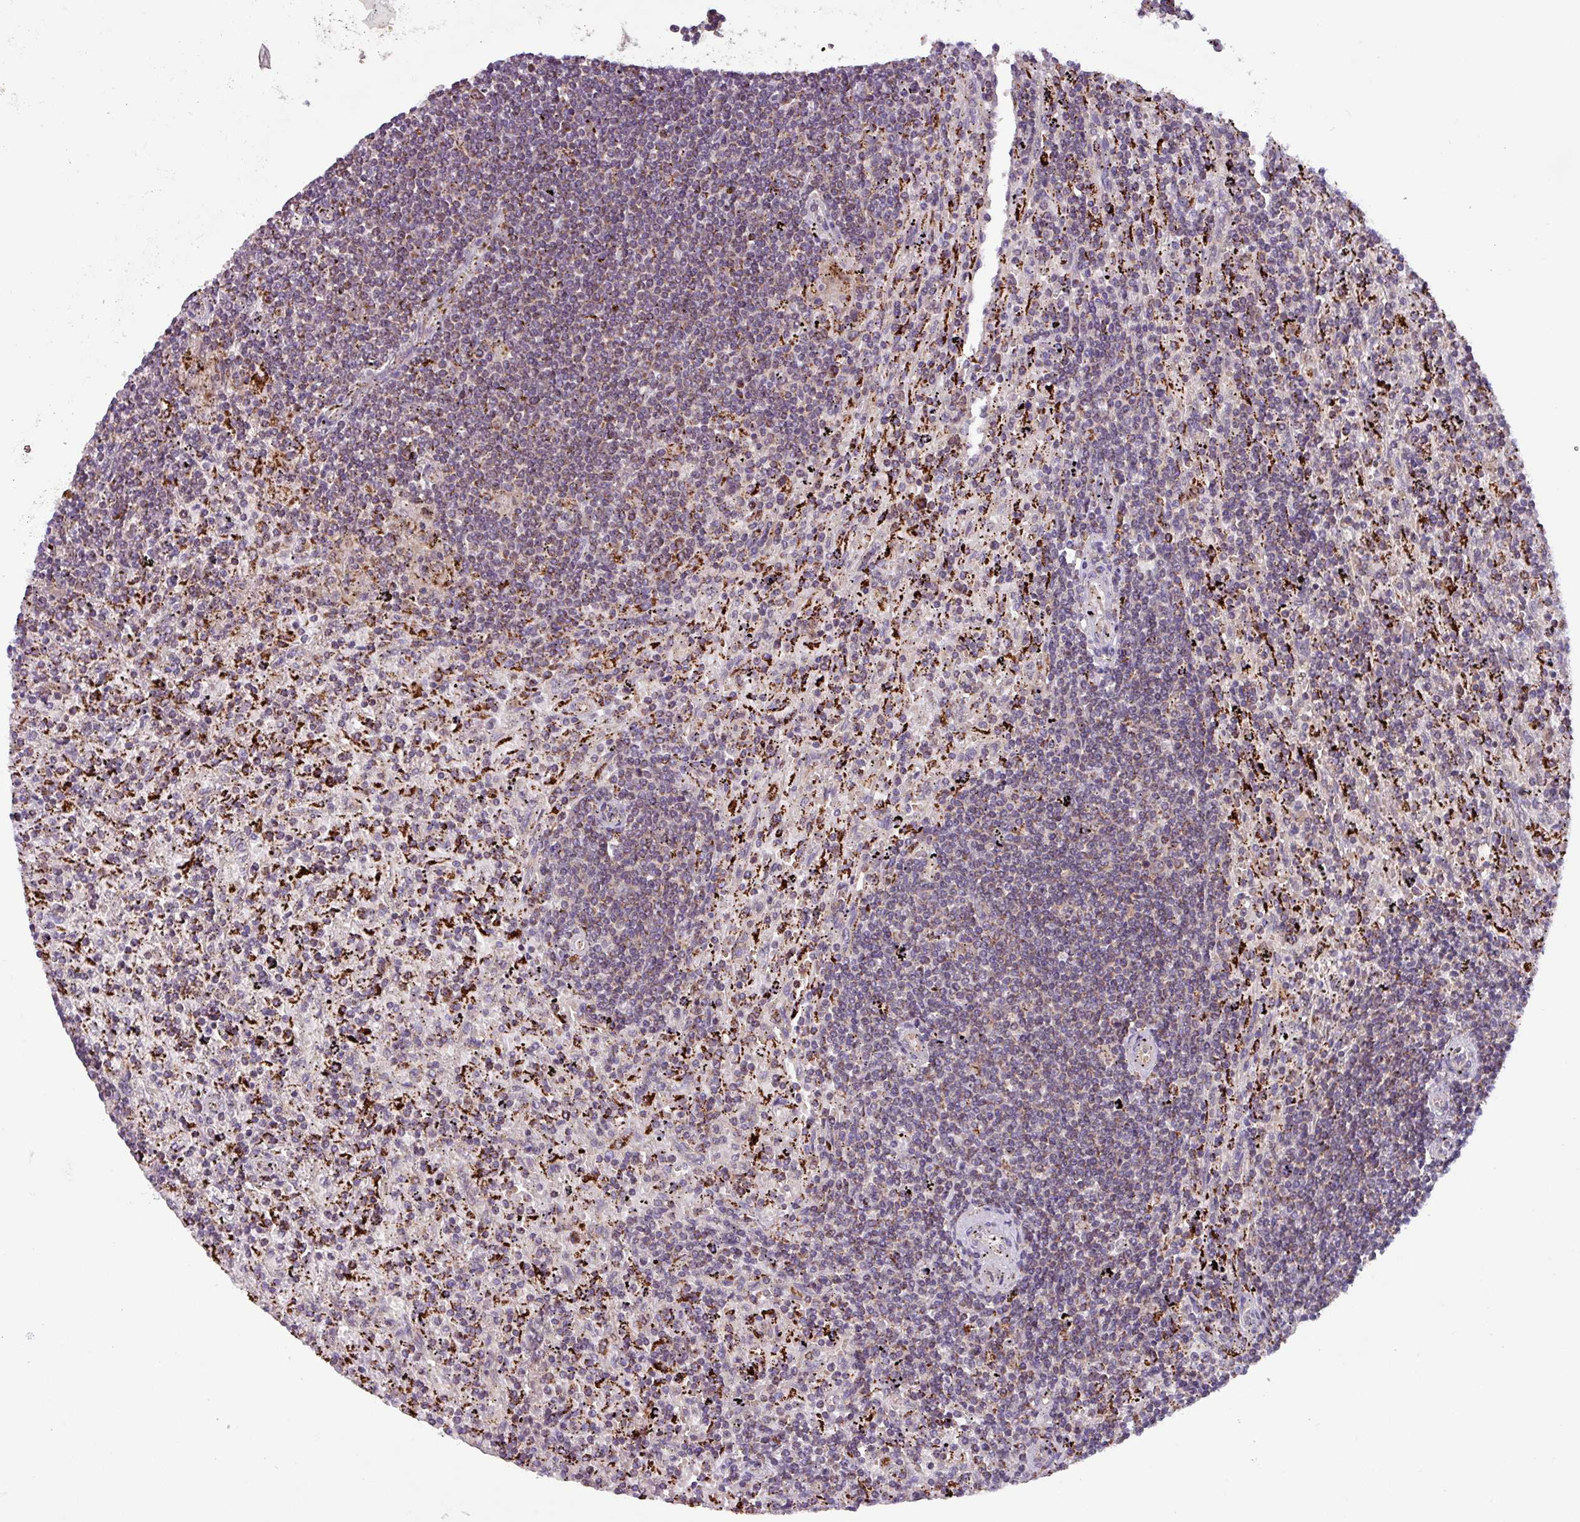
{"staining": {"intensity": "negative", "quantity": "none", "location": "none"}, "tissue": "lymphoma", "cell_type": "Tumor cells", "image_type": "cancer", "snomed": [{"axis": "morphology", "description": "Malignant lymphoma, non-Hodgkin's type, Low grade"}, {"axis": "topography", "description": "Spleen"}], "caption": "IHC of human lymphoma demonstrates no positivity in tumor cells.", "gene": "AKIRIN1", "patient": {"sex": "male", "age": 76}}